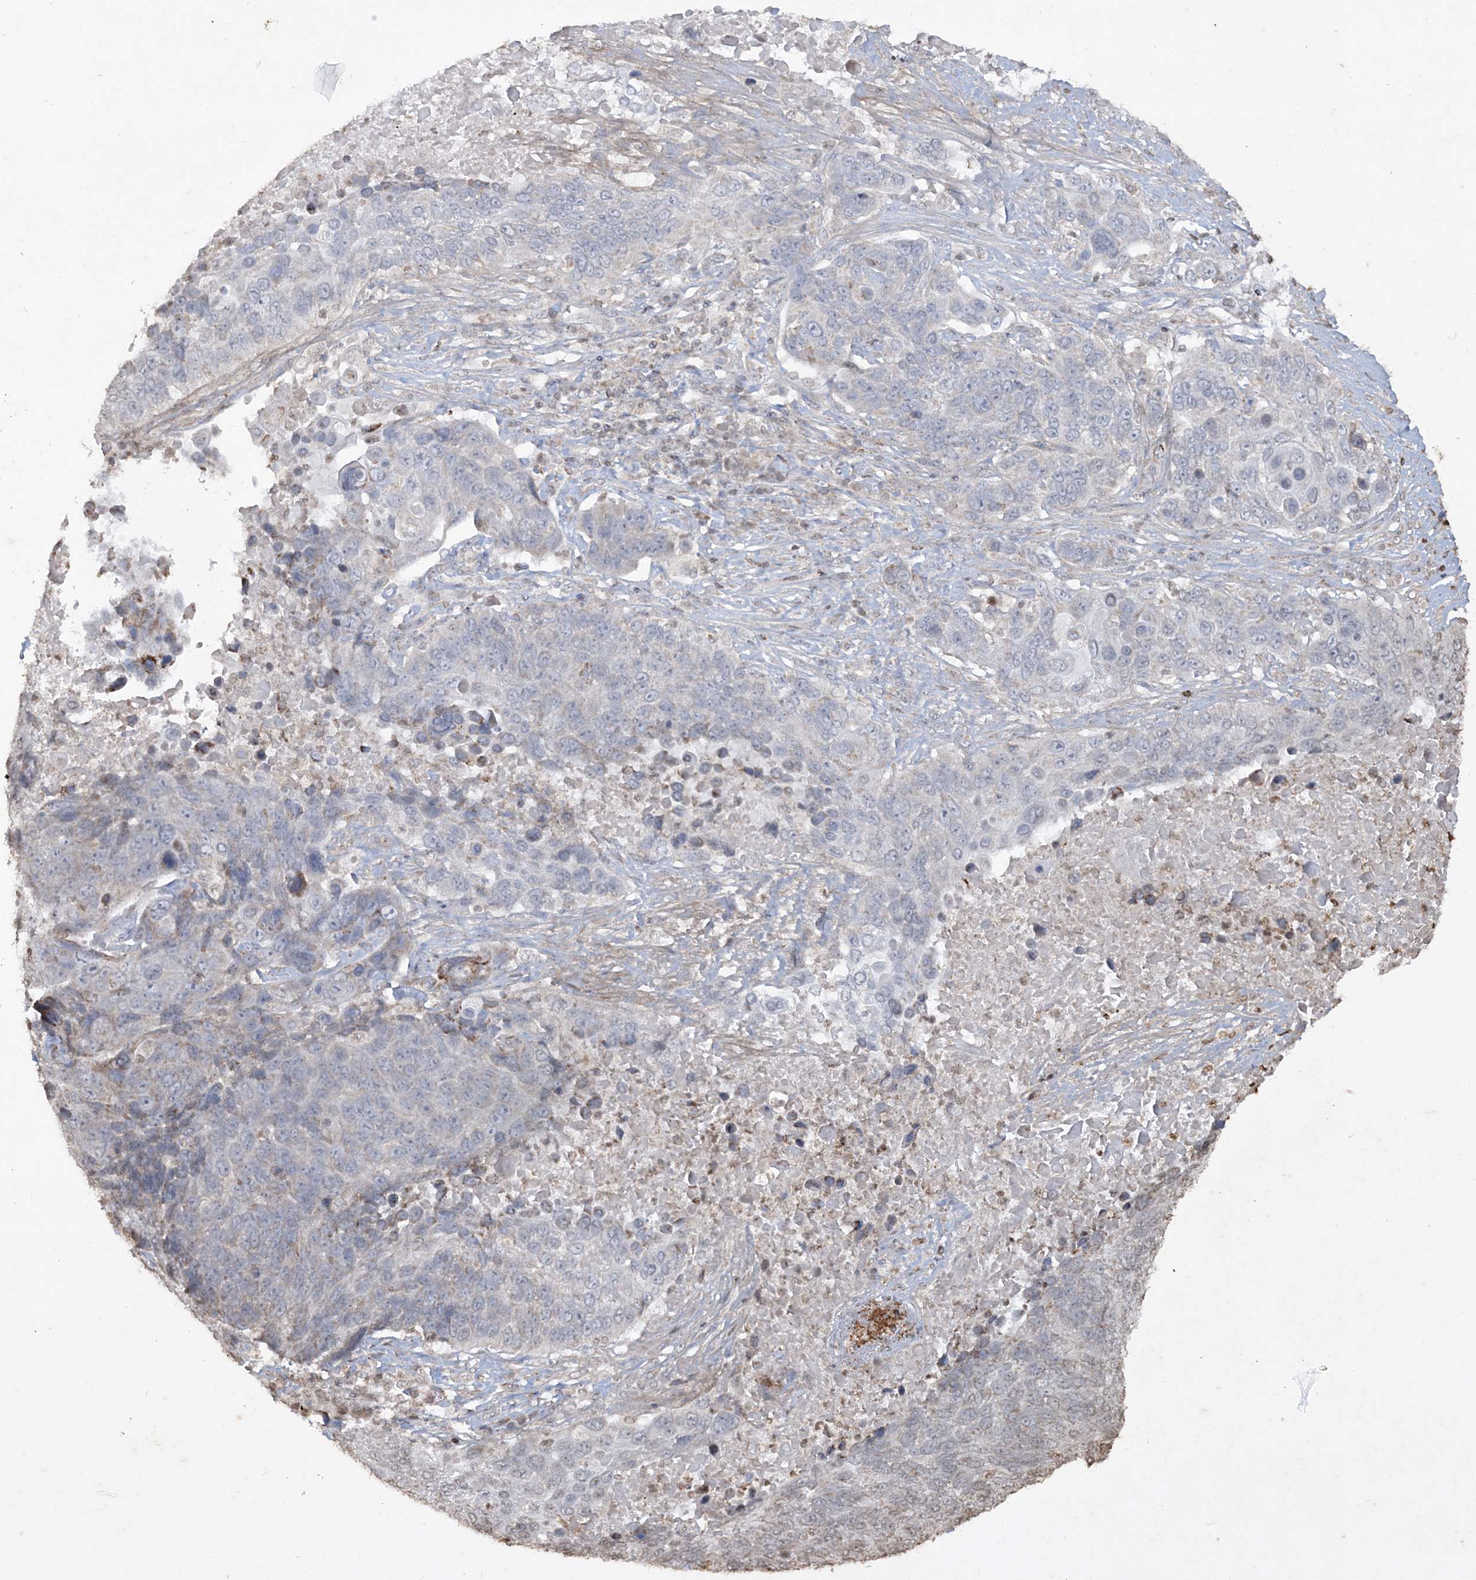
{"staining": {"intensity": "negative", "quantity": "none", "location": "none"}, "tissue": "lung cancer", "cell_type": "Tumor cells", "image_type": "cancer", "snomed": [{"axis": "morphology", "description": "Squamous cell carcinoma, NOS"}, {"axis": "topography", "description": "Lung"}], "caption": "IHC histopathology image of human lung cancer stained for a protein (brown), which exhibits no expression in tumor cells.", "gene": "TTC7A", "patient": {"sex": "male", "age": 66}}